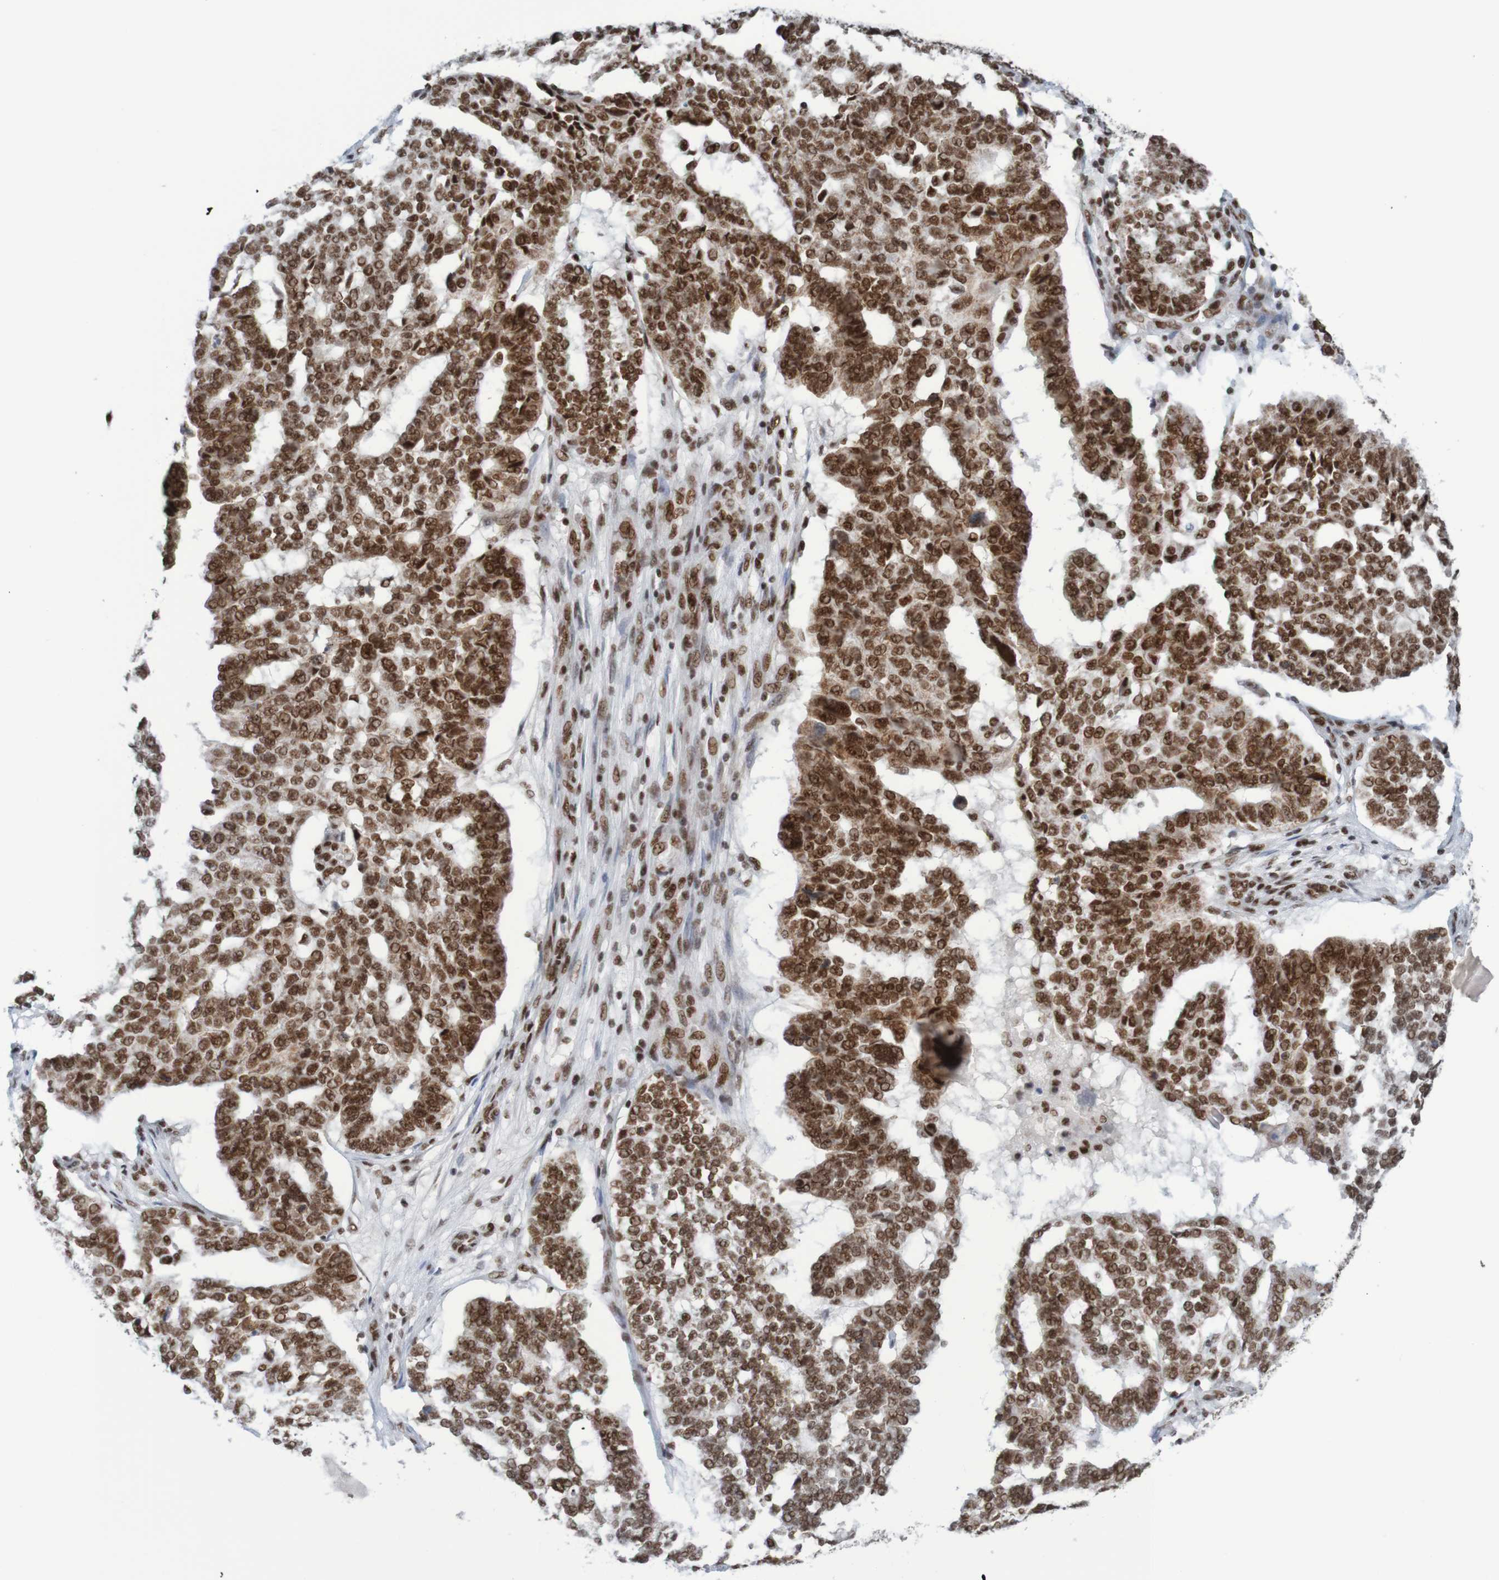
{"staining": {"intensity": "strong", "quantity": ">75%", "location": "nuclear"}, "tissue": "ovarian cancer", "cell_type": "Tumor cells", "image_type": "cancer", "snomed": [{"axis": "morphology", "description": "Cystadenocarcinoma, serous, NOS"}, {"axis": "topography", "description": "Ovary"}], "caption": "Tumor cells exhibit high levels of strong nuclear positivity in about >75% of cells in human serous cystadenocarcinoma (ovarian).", "gene": "THRAP3", "patient": {"sex": "female", "age": 59}}